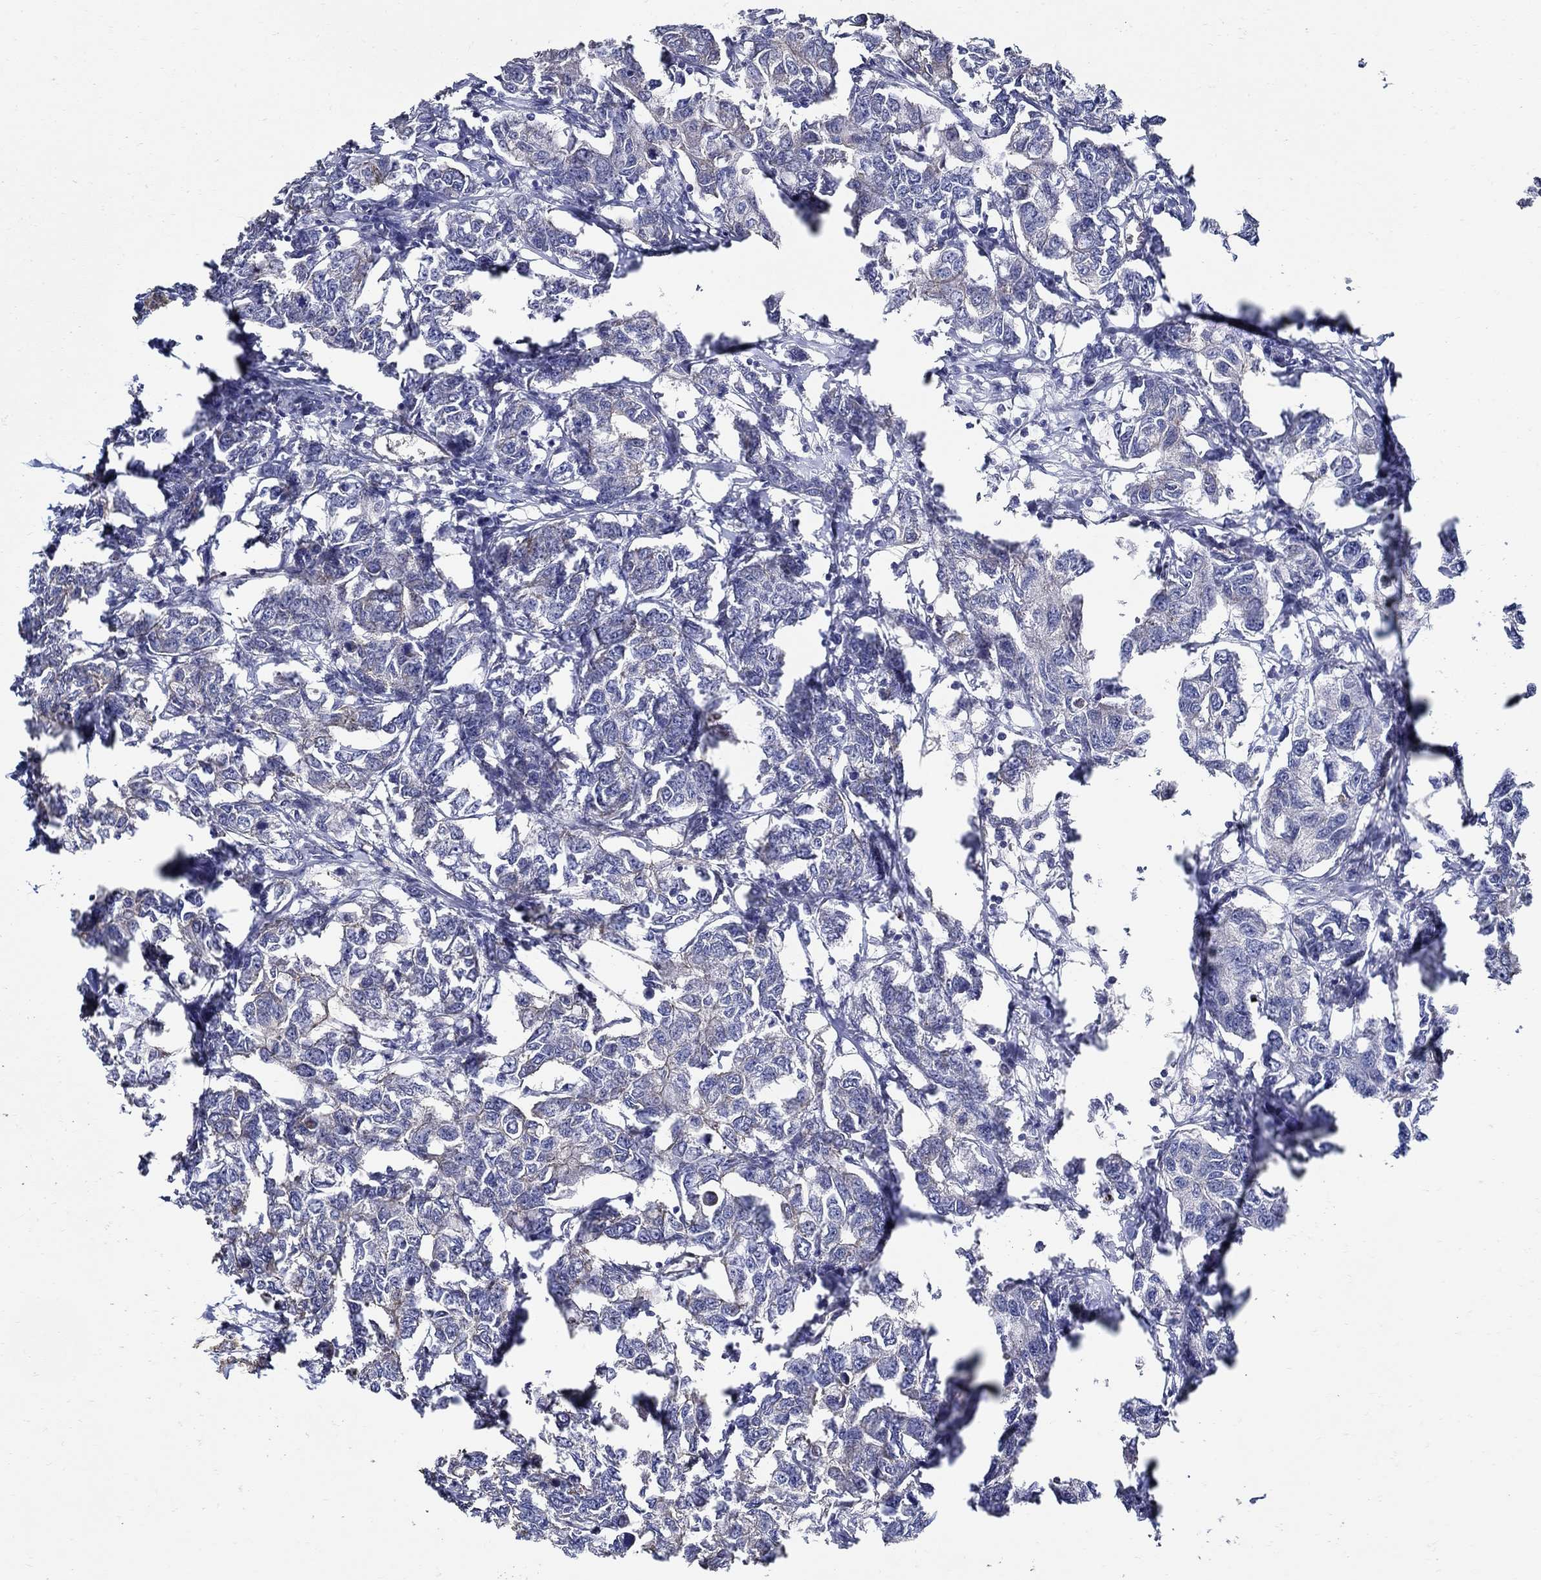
{"staining": {"intensity": "moderate", "quantity": "25%-75%", "location": "cytoplasmic/membranous"}, "tissue": "breast cancer", "cell_type": "Tumor cells", "image_type": "cancer", "snomed": [{"axis": "morphology", "description": "Duct carcinoma"}, {"axis": "topography", "description": "Breast"}], "caption": "This image exhibits immunohistochemistry staining of human breast cancer, with medium moderate cytoplasmic/membranous expression in approximately 25%-75% of tumor cells.", "gene": "APBB3", "patient": {"sex": "female", "age": 88}}